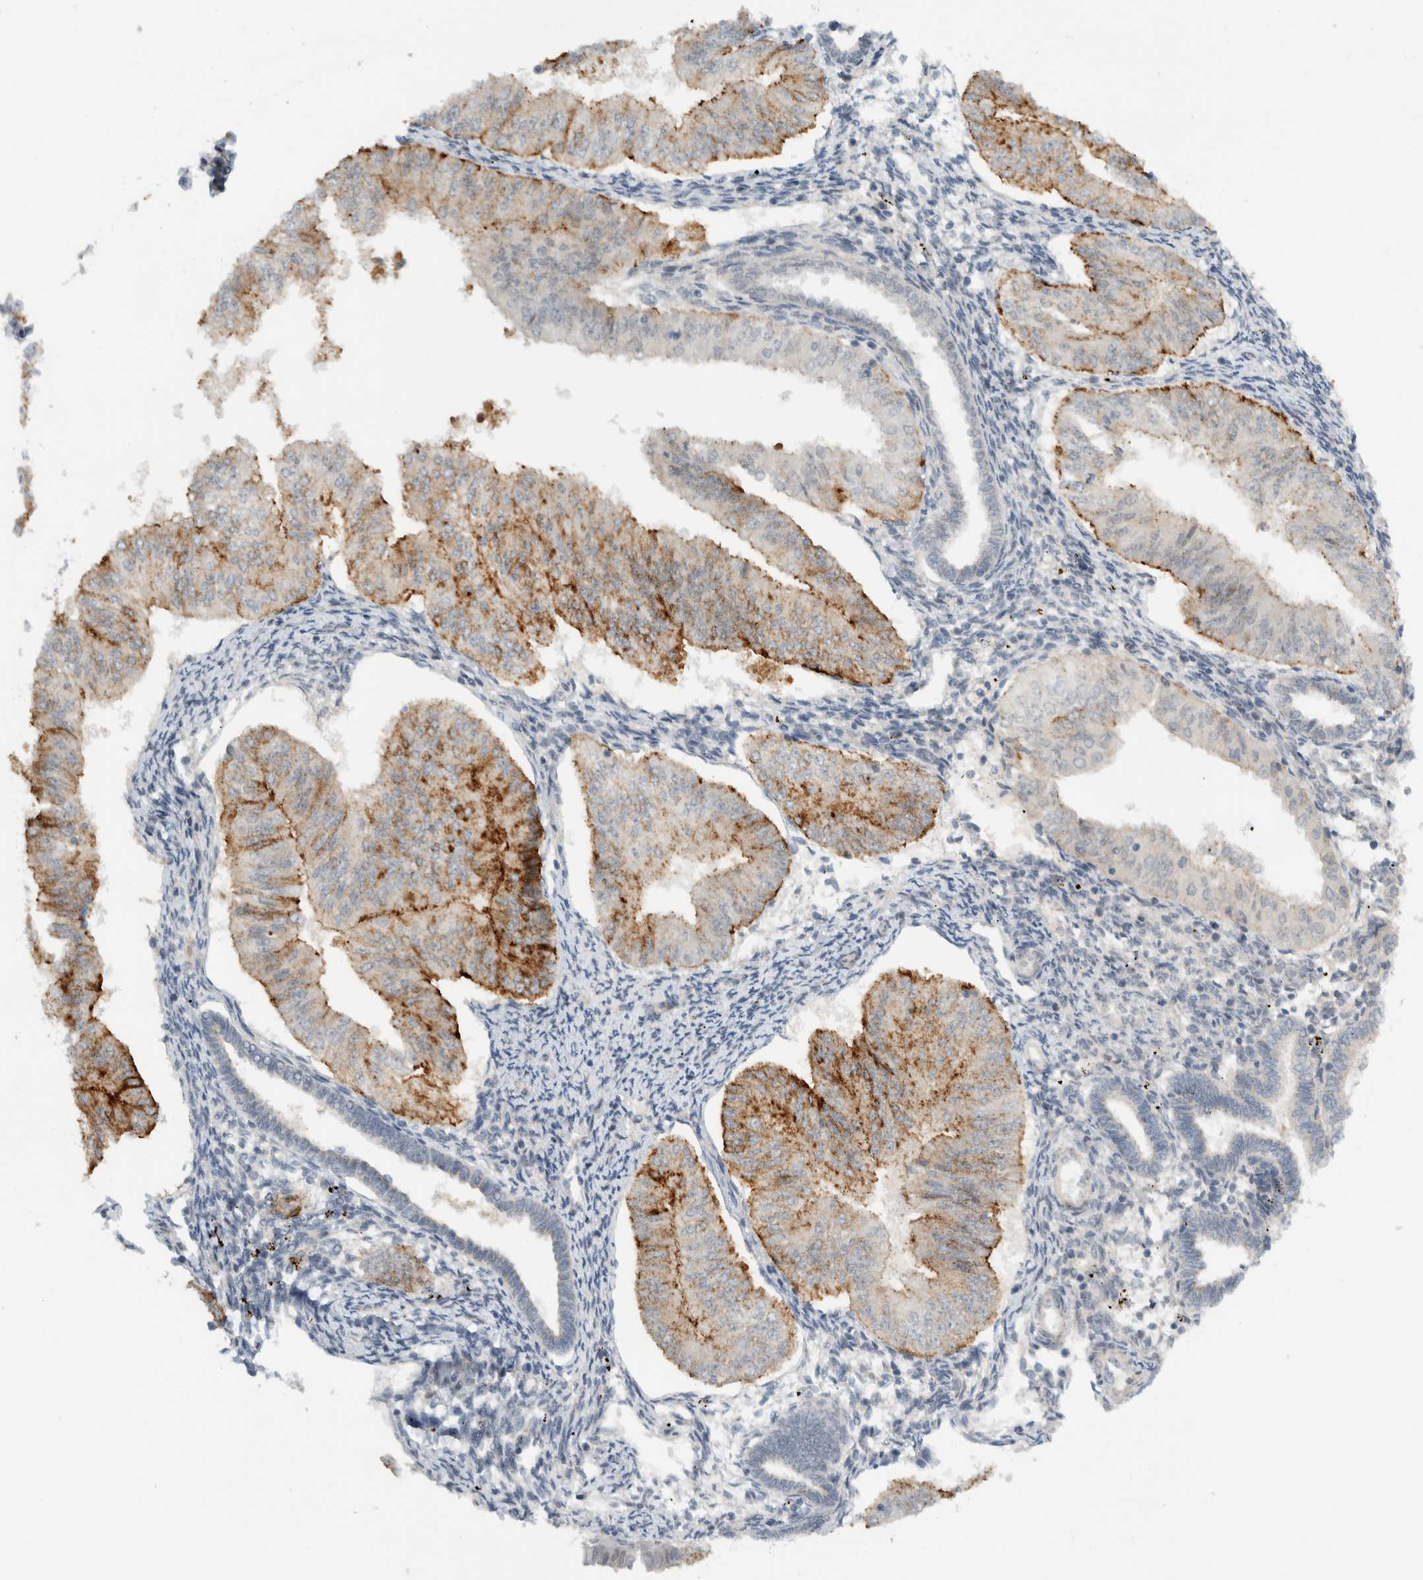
{"staining": {"intensity": "moderate", "quantity": ">75%", "location": "cytoplasmic/membranous"}, "tissue": "endometrial cancer", "cell_type": "Tumor cells", "image_type": "cancer", "snomed": [{"axis": "morphology", "description": "Normal tissue, NOS"}, {"axis": "morphology", "description": "Adenocarcinoma, NOS"}, {"axis": "topography", "description": "Endometrium"}], "caption": "Immunohistochemistry (IHC) histopathology image of endometrial cancer (adenocarcinoma) stained for a protein (brown), which demonstrates medium levels of moderate cytoplasmic/membranous staining in about >75% of tumor cells.", "gene": "MPRIP", "patient": {"sex": "female", "age": 53}}